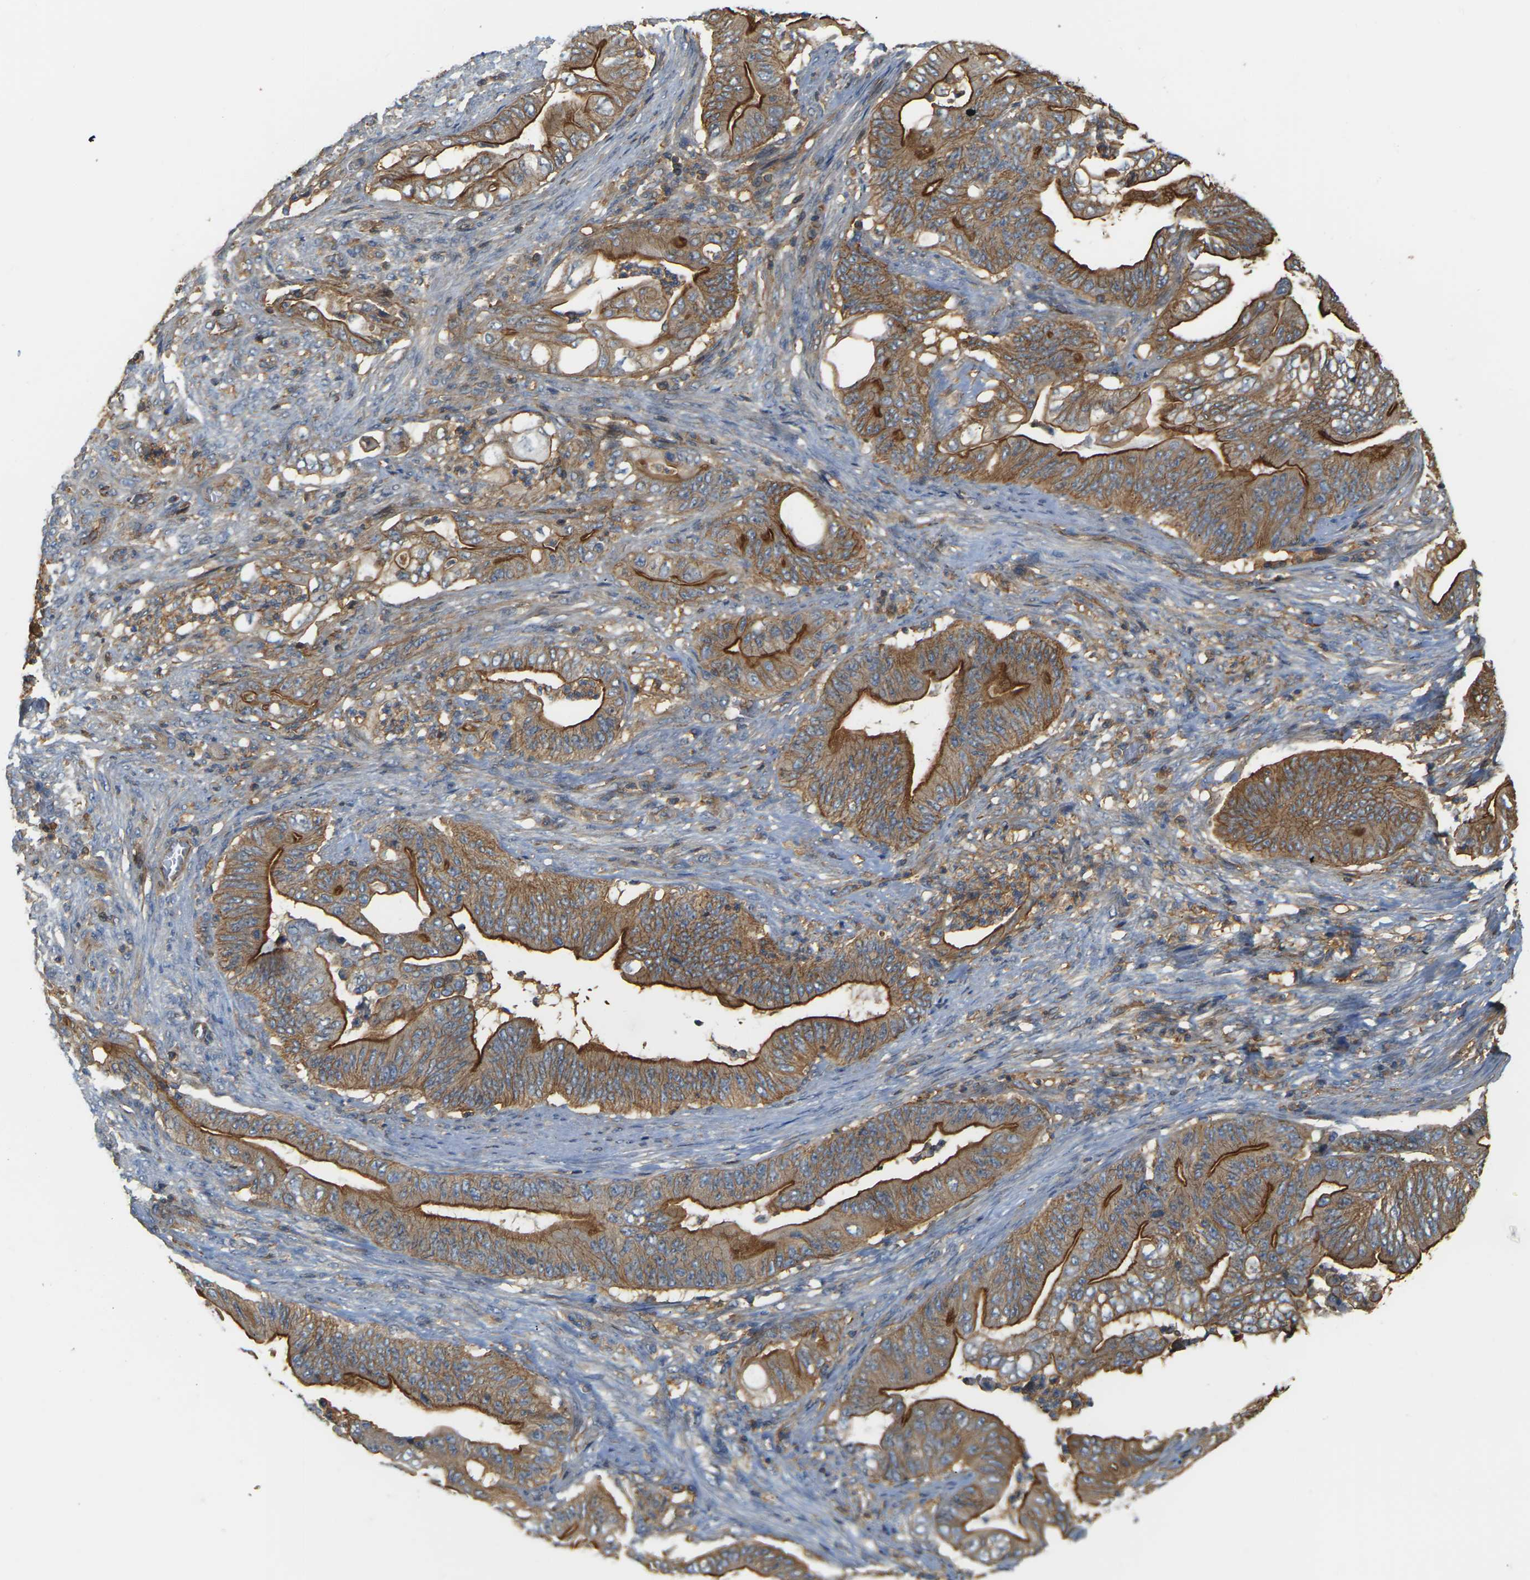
{"staining": {"intensity": "strong", "quantity": ">75%", "location": "cytoplasmic/membranous"}, "tissue": "stomach cancer", "cell_type": "Tumor cells", "image_type": "cancer", "snomed": [{"axis": "morphology", "description": "Adenocarcinoma, NOS"}, {"axis": "topography", "description": "Stomach"}], "caption": "DAB (3,3'-diaminobenzidine) immunohistochemical staining of stomach cancer (adenocarcinoma) shows strong cytoplasmic/membranous protein staining in about >75% of tumor cells.", "gene": "IQGAP1", "patient": {"sex": "female", "age": 73}}